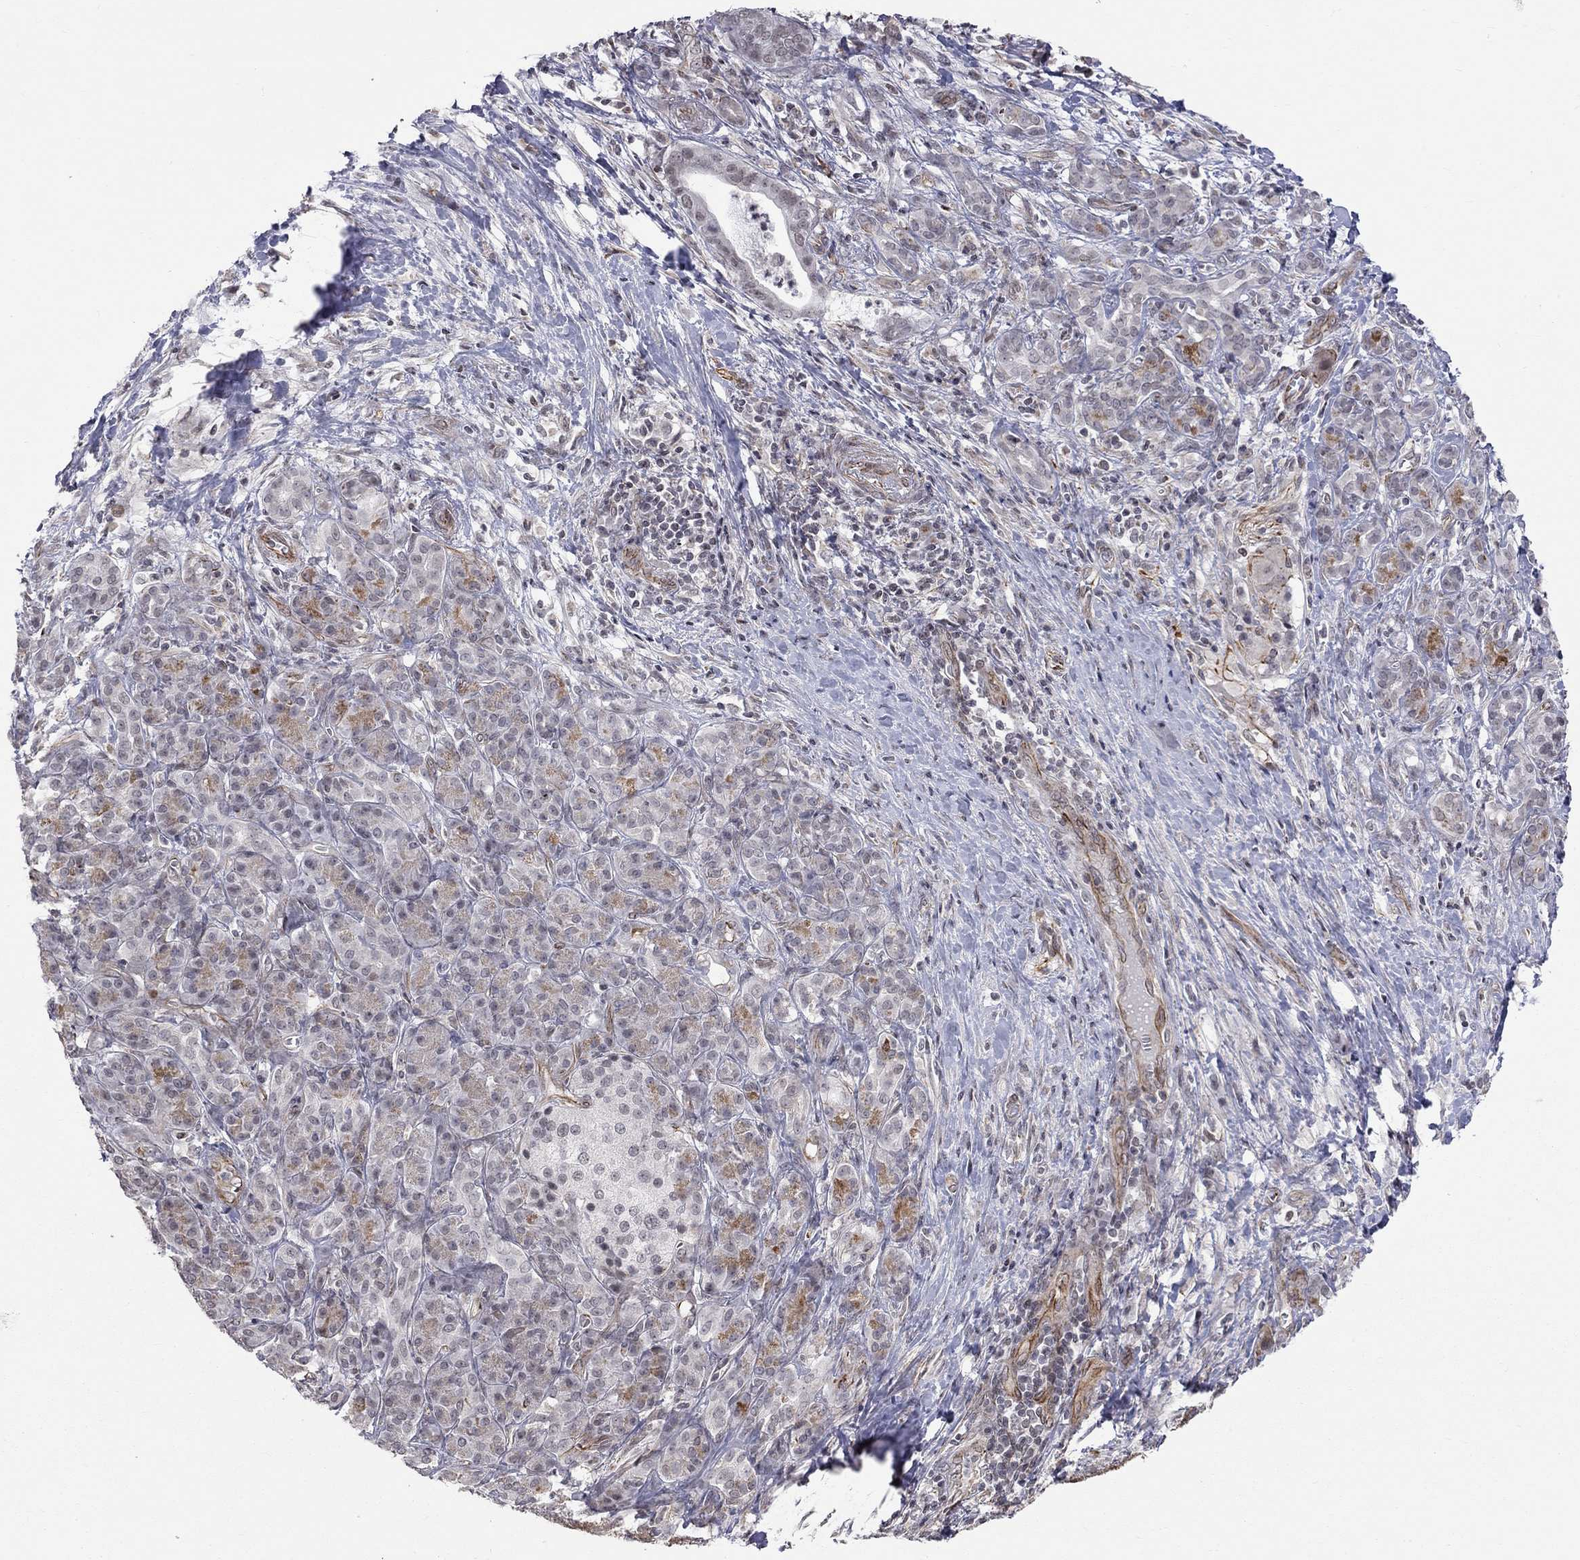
{"staining": {"intensity": "weak", "quantity": "<25%", "location": "cytoplasmic/membranous"}, "tissue": "pancreatic cancer", "cell_type": "Tumor cells", "image_type": "cancer", "snomed": [{"axis": "morphology", "description": "Adenocarcinoma, NOS"}, {"axis": "topography", "description": "Pancreas"}], "caption": "Tumor cells show no significant positivity in pancreatic cancer (adenocarcinoma). Brightfield microscopy of IHC stained with DAB (brown) and hematoxylin (blue), captured at high magnification.", "gene": "MTNR1B", "patient": {"sex": "male", "age": 61}}